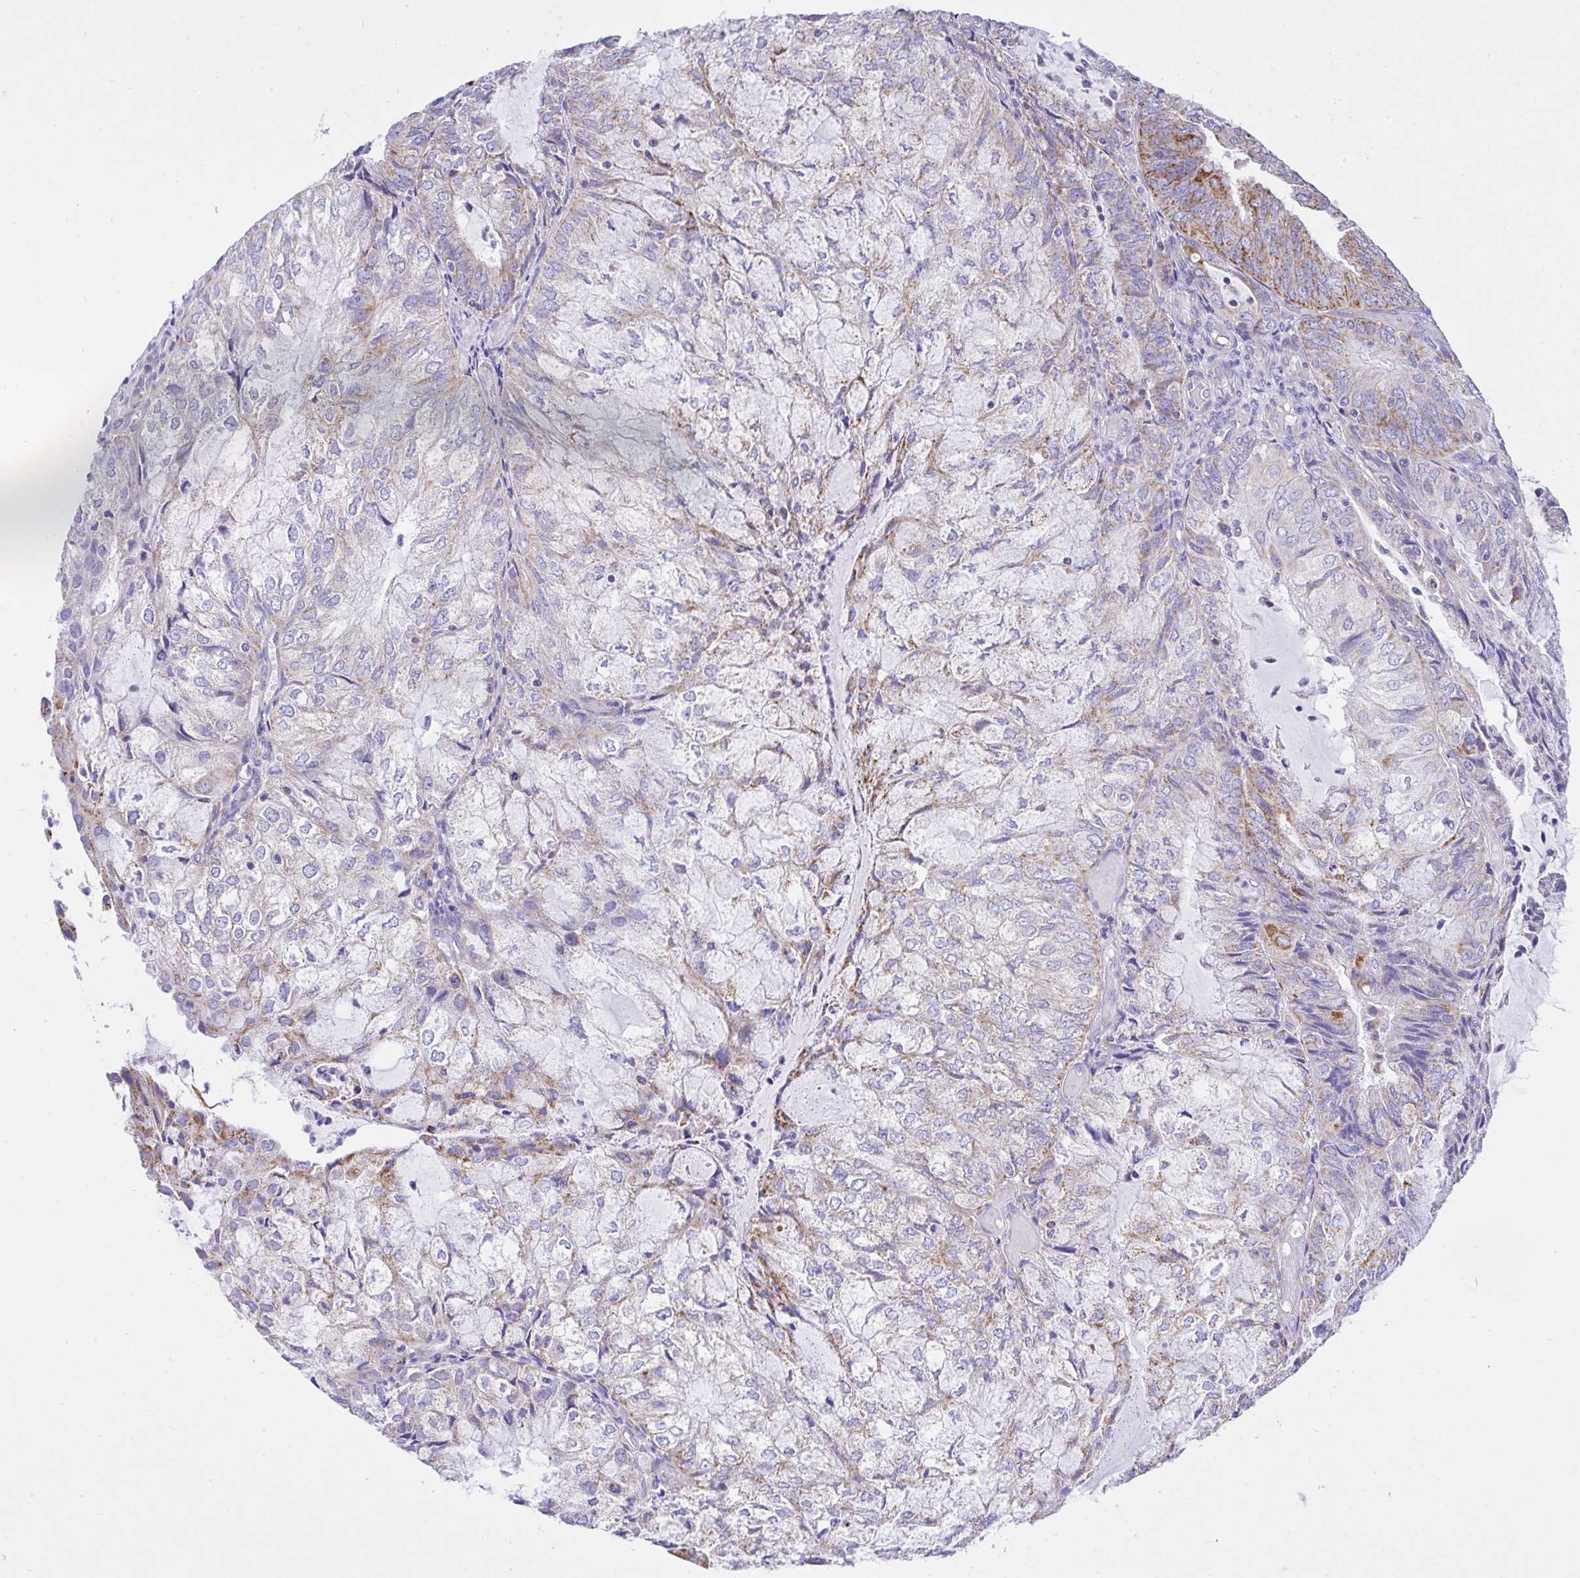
{"staining": {"intensity": "moderate", "quantity": "<25%", "location": "cytoplasmic/membranous"}, "tissue": "endometrial cancer", "cell_type": "Tumor cells", "image_type": "cancer", "snomed": [{"axis": "morphology", "description": "Adenocarcinoma, NOS"}, {"axis": "topography", "description": "Endometrium"}], "caption": "Immunohistochemical staining of endometrial adenocarcinoma exhibits moderate cytoplasmic/membranous protein staining in approximately <25% of tumor cells. The protein is shown in brown color, while the nuclei are stained blue.", "gene": "SLC13A1", "patient": {"sex": "female", "age": 81}}